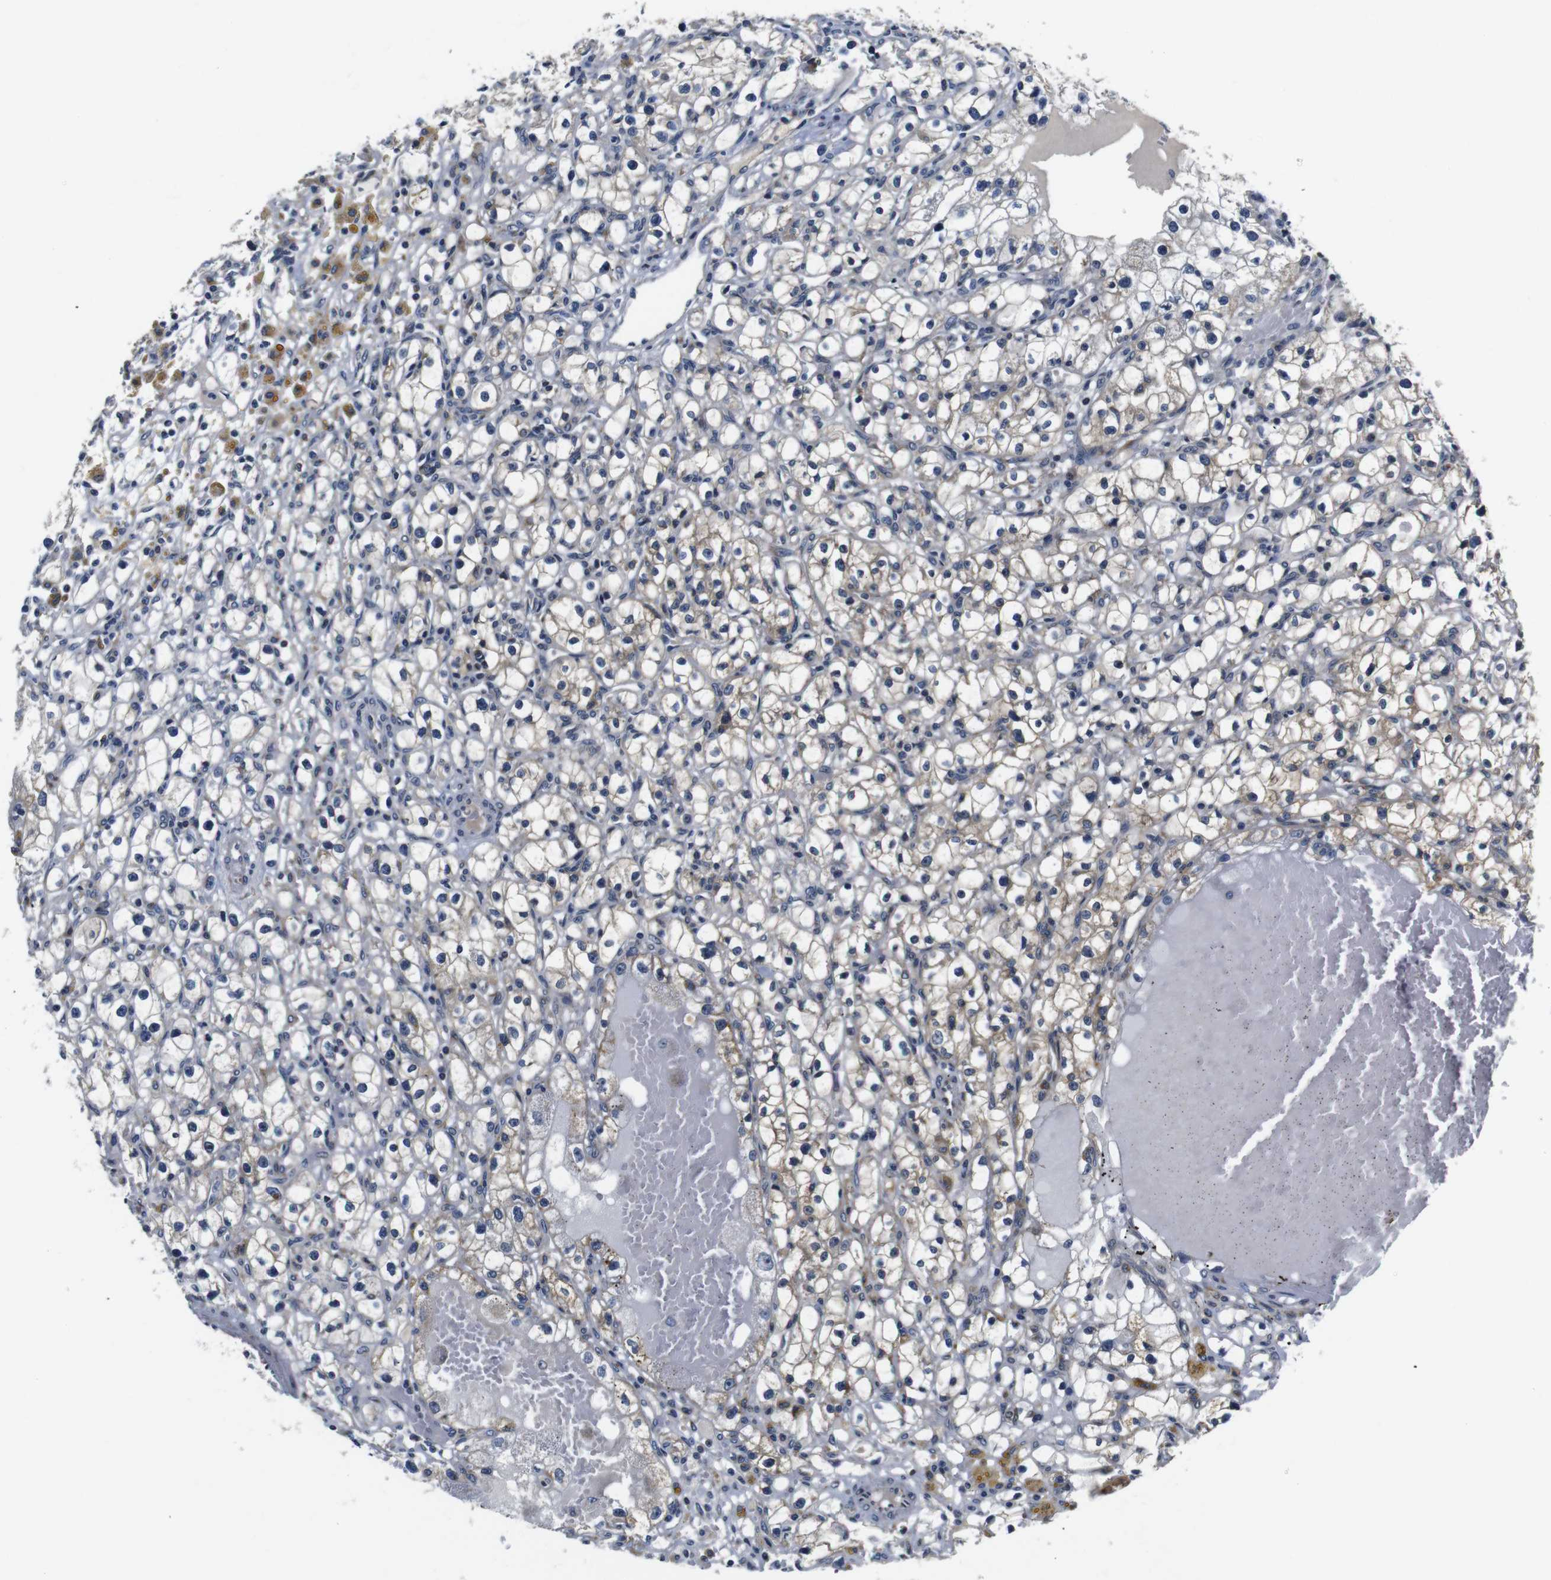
{"staining": {"intensity": "moderate", "quantity": "<25%", "location": "cytoplasmic/membranous"}, "tissue": "renal cancer", "cell_type": "Tumor cells", "image_type": "cancer", "snomed": [{"axis": "morphology", "description": "Adenocarcinoma, NOS"}, {"axis": "topography", "description": "Kidney"}], "caption": "This photomicrograph exhibits immunohistochemistry (IHC) staining of human renal cancer, with low moderate cytoplasmic/membranous expression in approximately <25% of tumor cells.", "gene": "FKBP14", "patient": {"sex": "male", "age": 56}}